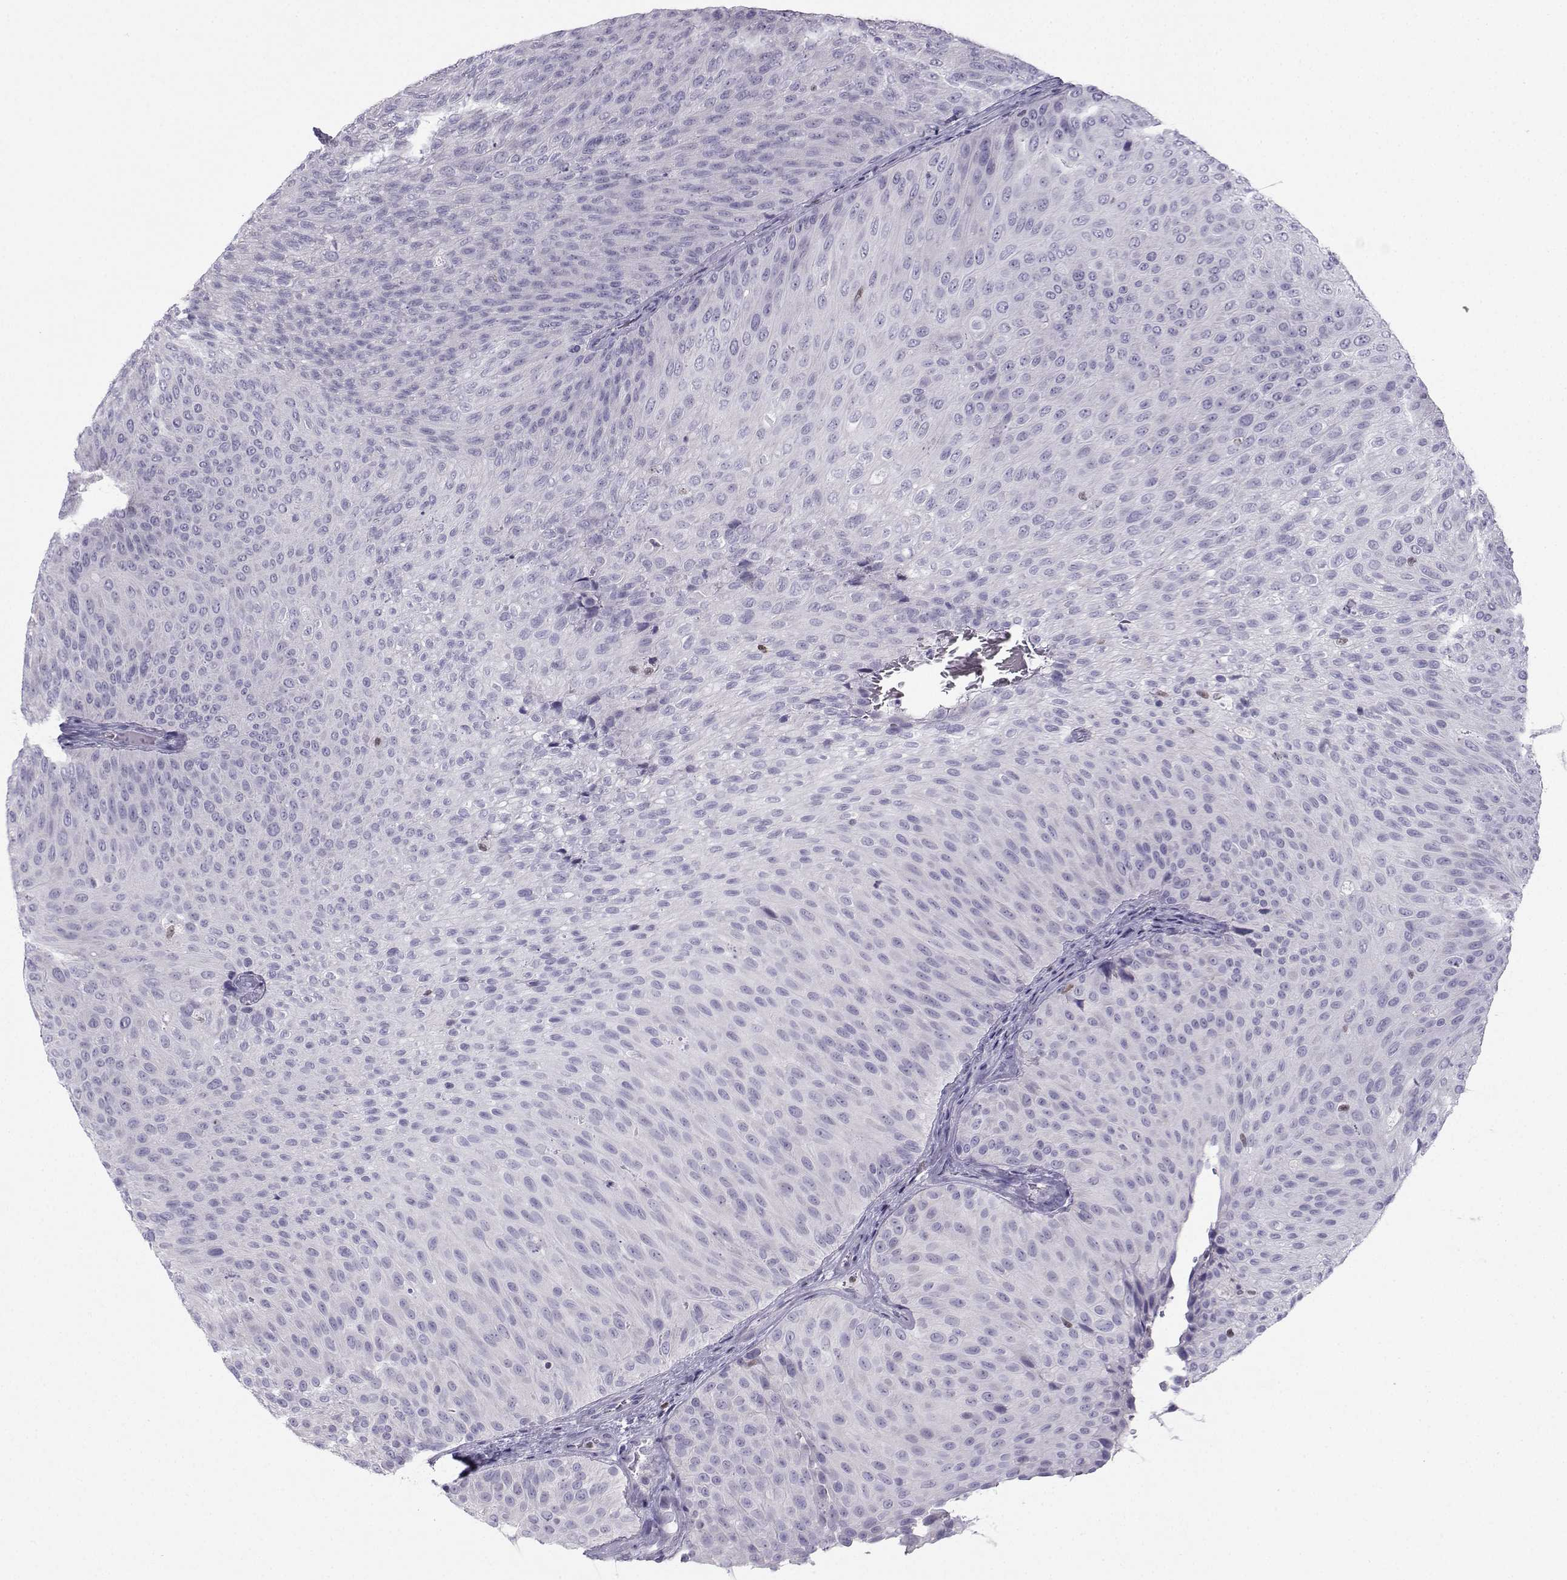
{"staining": {"intensity": "negative", "quantity": "none", "location": "none"}, "tissue": "urothelial cancer", "cell_type": "Tumor cells", "image_type": "cancer", "snomed": [{"axis": "morphology", "description": "Urothelial carcinoma, Low grade"}, {"axis": "topography", "description": "Urinary bladder"}], "caption": "Image shows no significant protein expression in tumor cells of low-grade urothelial carcinoma.", "gene": "DCLK3", "patient": {"sex": "male", "age": 78}}